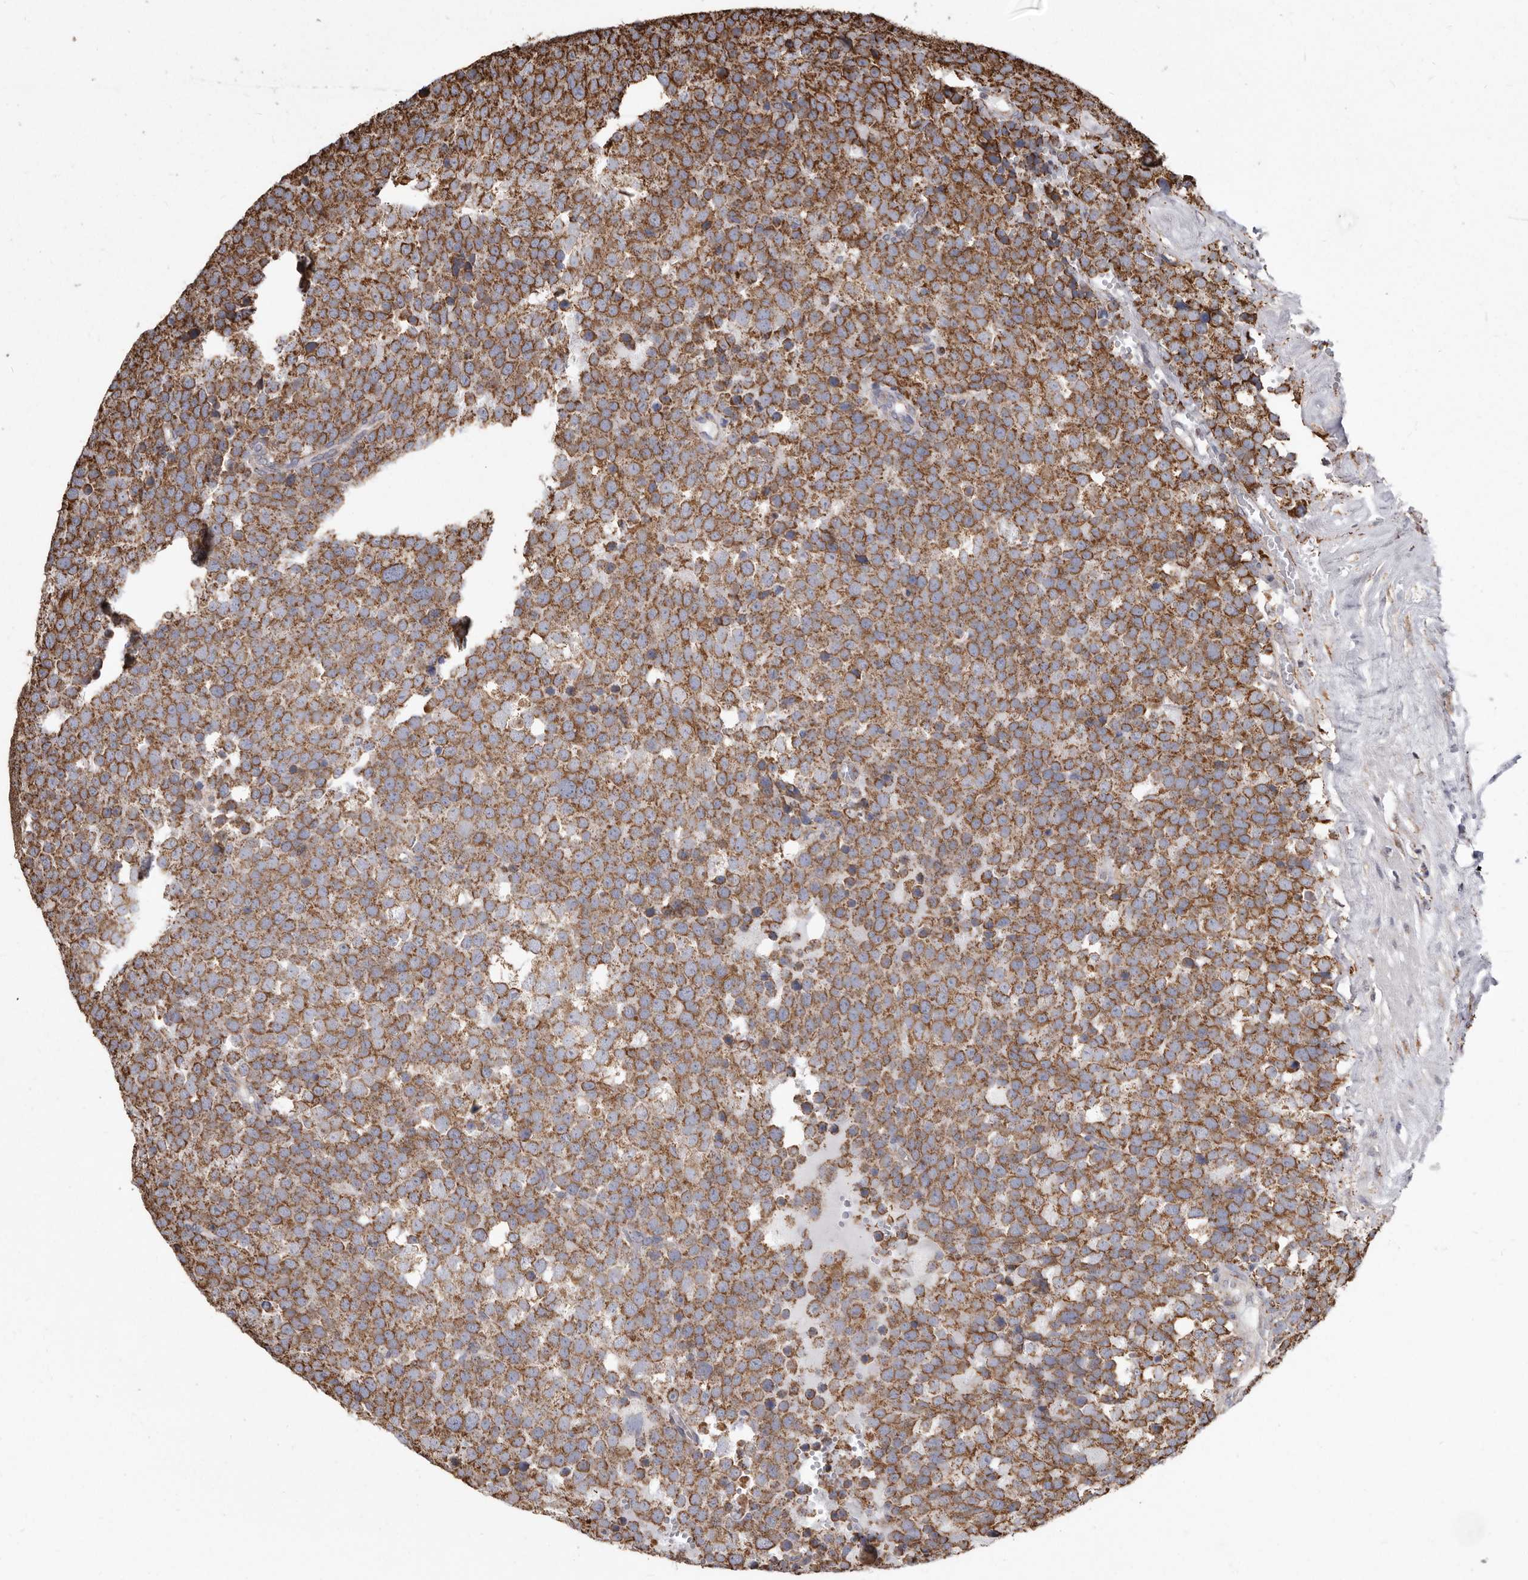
{"staining": {"intensity": "moderate", "quantity": ">75%", "location": "cytoplasmic/membranous"}, "tissue": "testis cancer", "cell_type": "Tumor cells", "image_type": "cancer", "snomed": [{"axis": "morphology", "description": "Seminoma, NOS"}, {"axis": "topography", "description": "Testis"}], "caption": "DAB immunohistochemical staining of human testis cancer (seminoma) reveals moderate cytoplasmic/membranous protein positivity in approximately >75% of tumor cells.", "gene": "CDK5RAP3", "patient": {"sex": "male", "age": 71}}